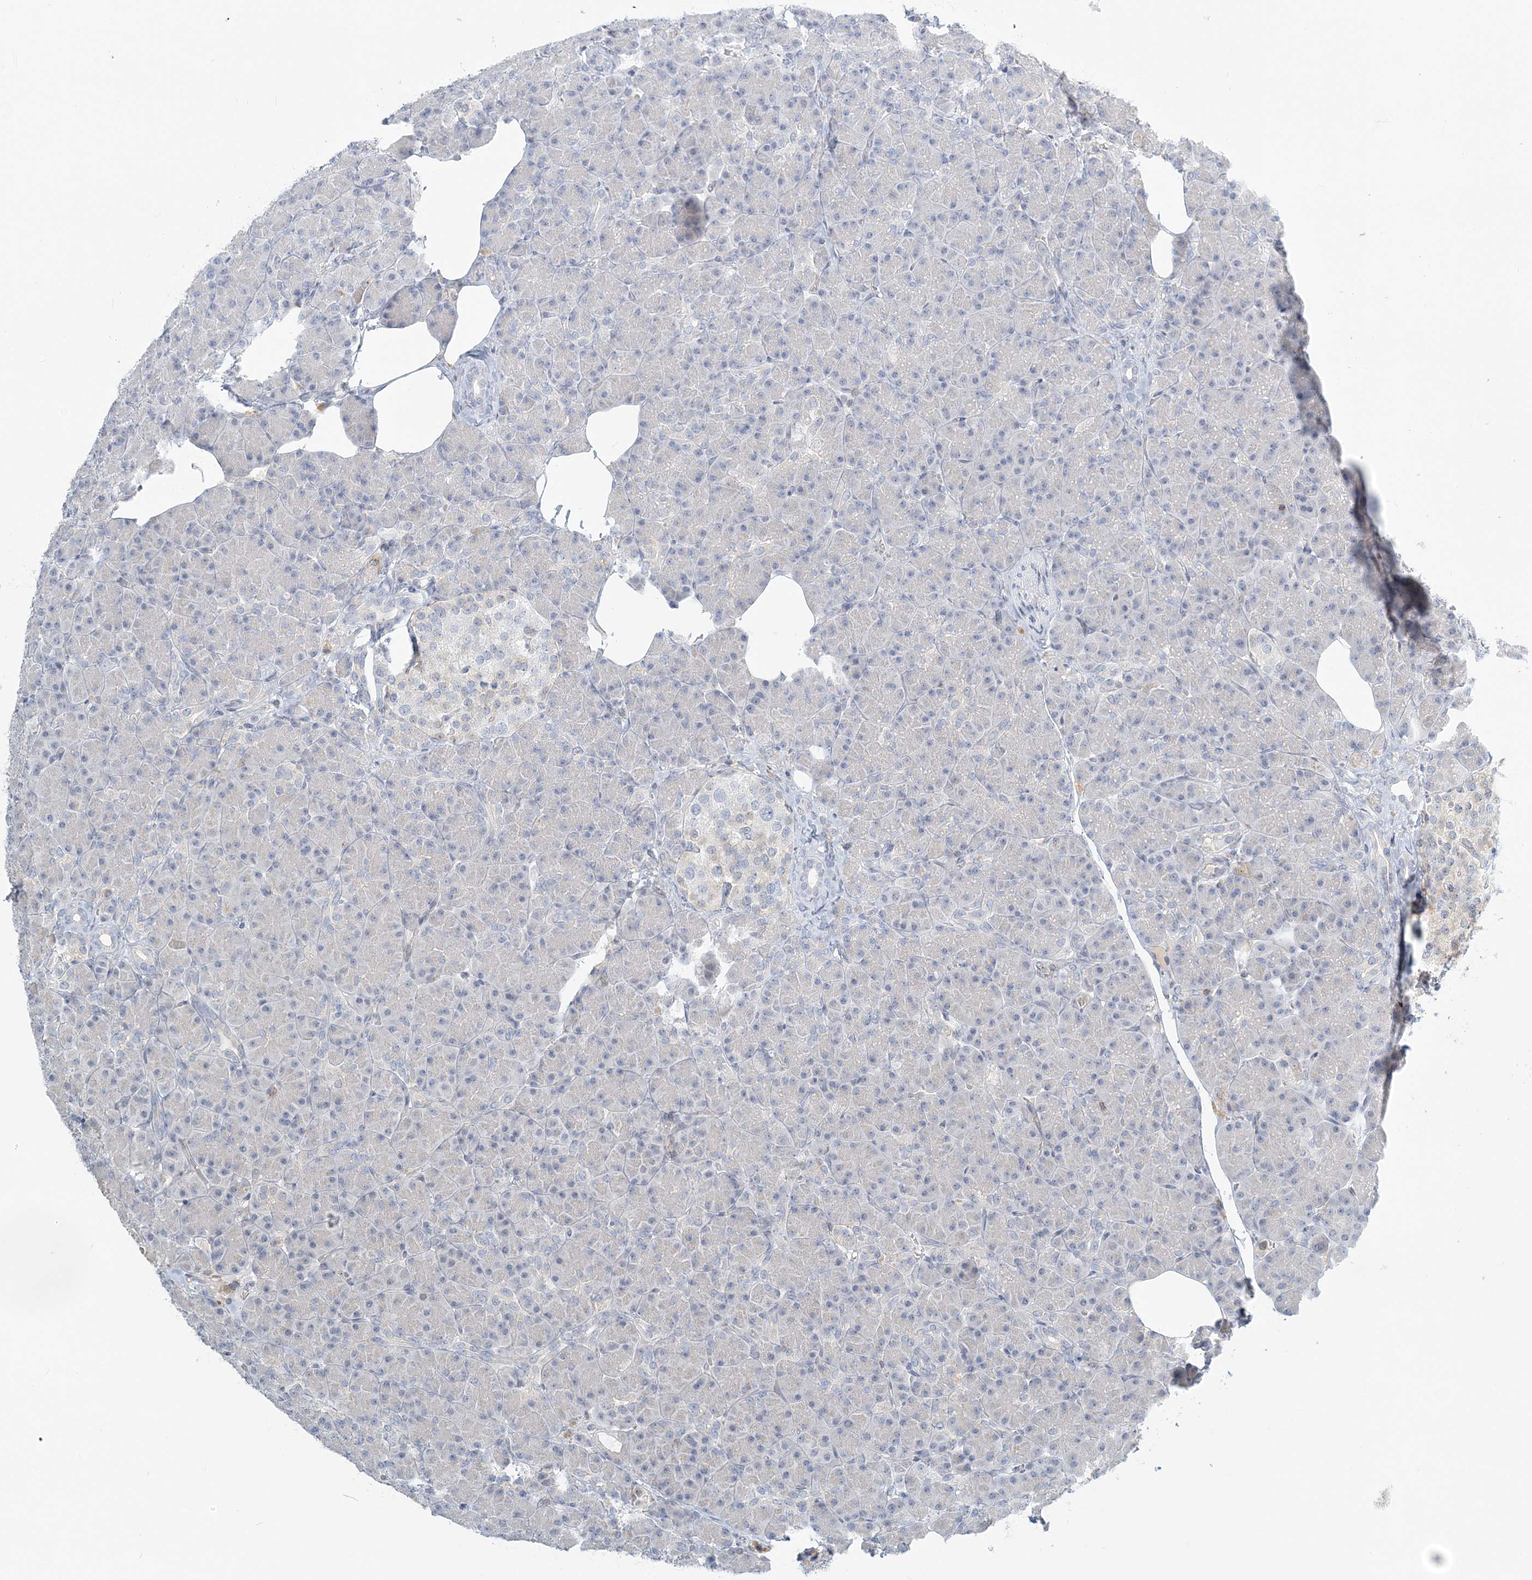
{"staining": {"intensity": "negative", "quantity": "none", "location": "none"}, "tissue": "pancreas", "cell_type": "Exocrine glandular cells", "image_type": "normal", "snomed": [{"axis": "morphology", "description": "Normal tissue, NOS"}, {"axis": "topography", "description": "Pancreas"}], "caption": "There is no significant positivity in exocrine glandular cells of pancreas. (DAB (3,3'-diaminobenzidine) IHC, high magnification).", "gene": "NAA11", "patient": {"sex": "female", "age": 43}}